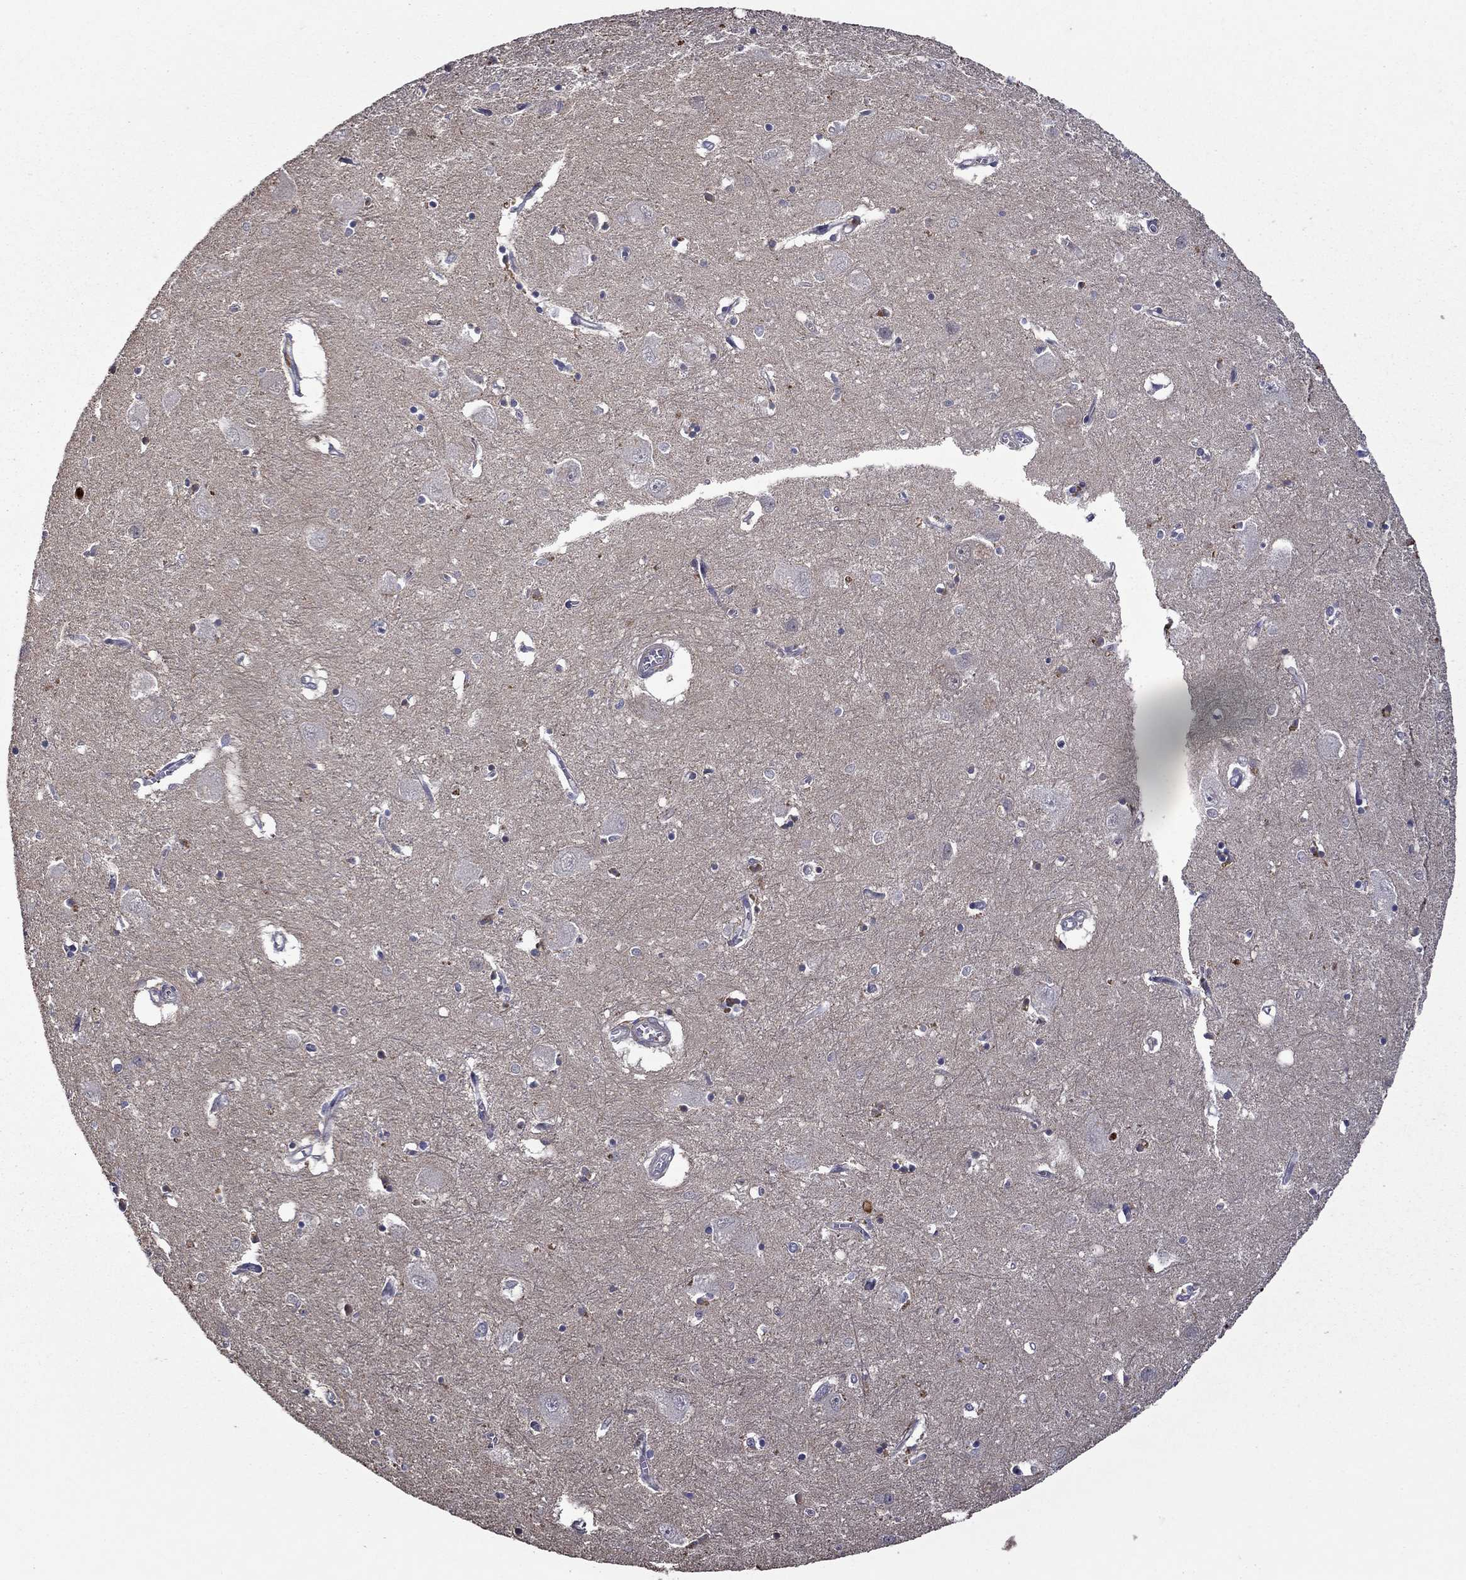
{"staining": {"intensity": "negative", "quantity": "none", "location": "none"}, "tissue": "caudate", "cell_type": "Glial cells", "image_type": "normal", "snomed": [{"axis": "morphology", "description": "Normal tissue, NOS"}, {"axis": "topography", "description": "Lateral ventricle wall"}], "caption": "High power microscopy photomicrograph of an immunohistochemistry image of benign caudate, revealing no significant expression in glial cells.", "gene": "SATB1", "patient": {"sex": "male", "age": 54}}